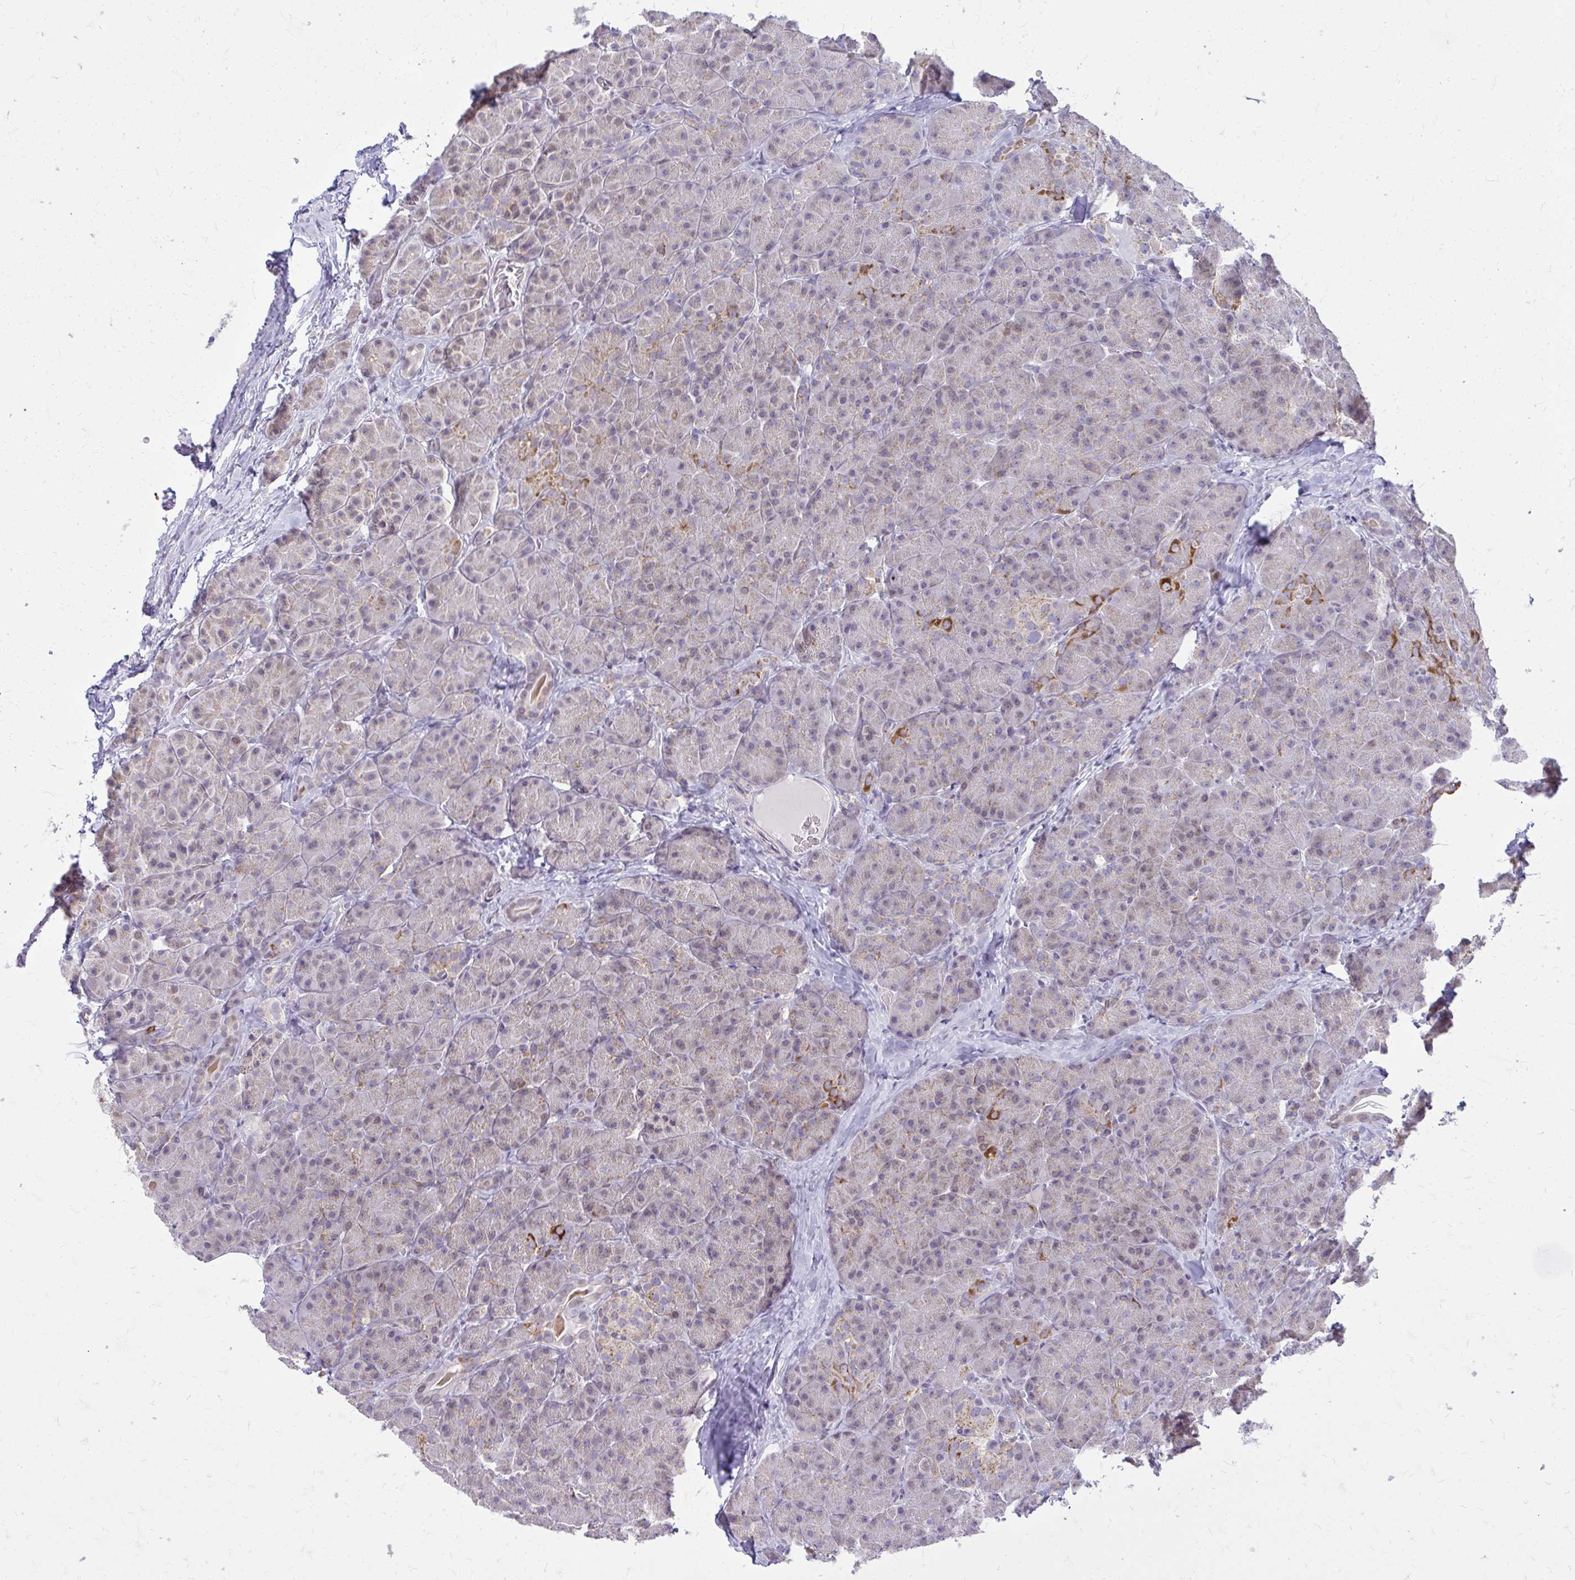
{"staining": {"intensity": "strong", "quantity": "<25%", "location": "cytoplasmic/membranous"}, "tissue": "pancreas", "cell_type": "Exocrine glandular cells", "image_type": "normal", "snomed": [{"axis": "morphology", "description": "Normal tissue, NOS"}, {"axis": "topography", "description": "Pancreas"}], "caption": "Protein staining displays strong cytoplasmic/membranous positivity in about <25% of exocrine glandular cells in unremarkable pancreas. (DAB (3,3'-diaminobenzidine) = brown stain, brightfield microscopy at high magnification).", "gene": "RPS6KA2", "patient": {"sex": "male", "age": 57}}